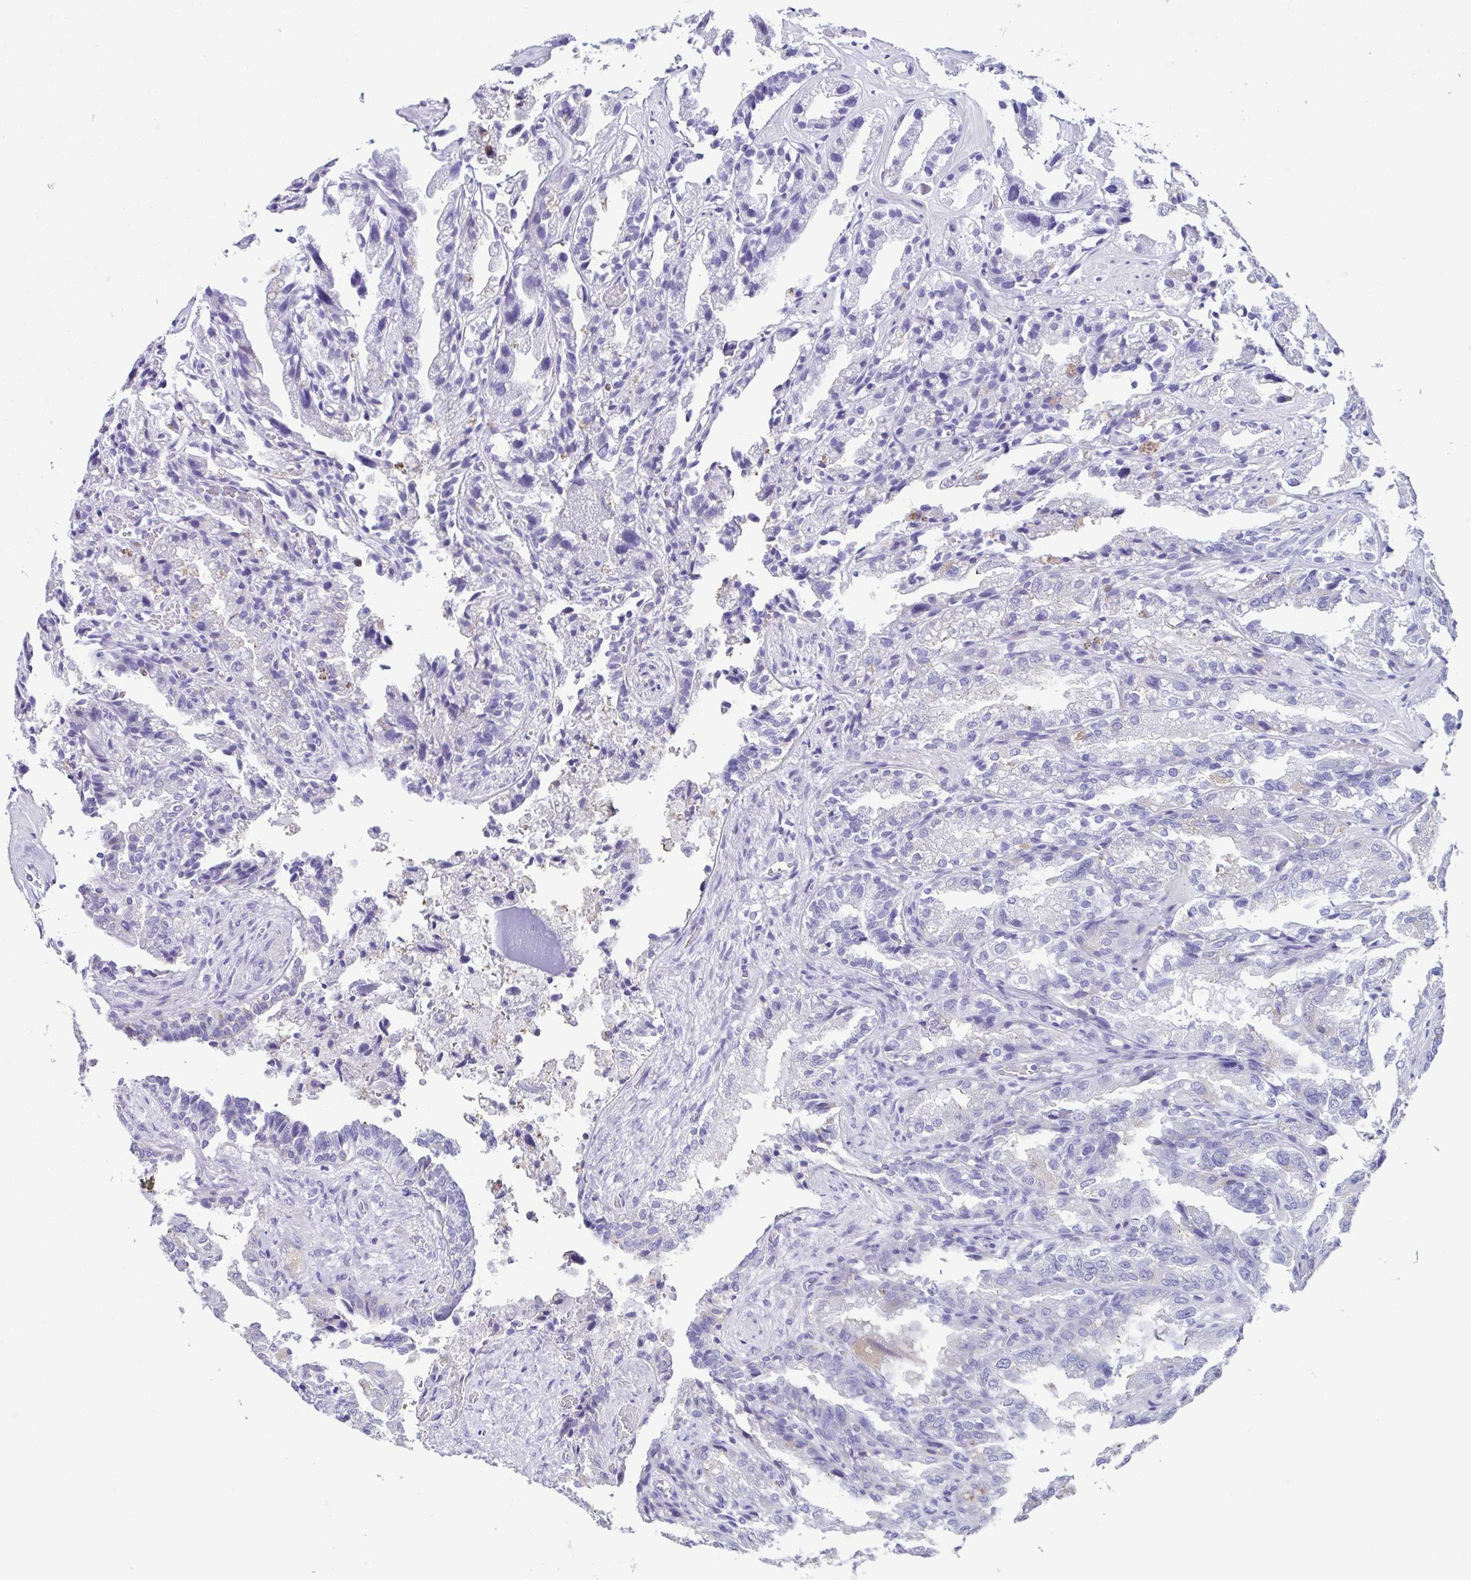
{"staining": {"intensity": "moderate", "quantity": "<25%", "location": "cytoplasmic/membranous"}, "tissue": "seminal vesicle", "cell_type": "Glandular cells", "image_type": "normal", "snomed": [{"axis": "morphology", "description": "Normal tissue, NOS"}, {"axis": "topography", "description": "Seminal veicle"}], "caption": "Protein expression analysis of unremarkable seminal vesicle displays moderate cytoplasmic/membranous expression in approximately <25% of glandular cells. (Stains: DAB (3,3'-diaminobenzidine) in brown, nuclei in blue, Microscopy: brightfield microscopy at high magnification).", "gene": "ACTRT3", "patient": {"sex": "male", "age": 57}}